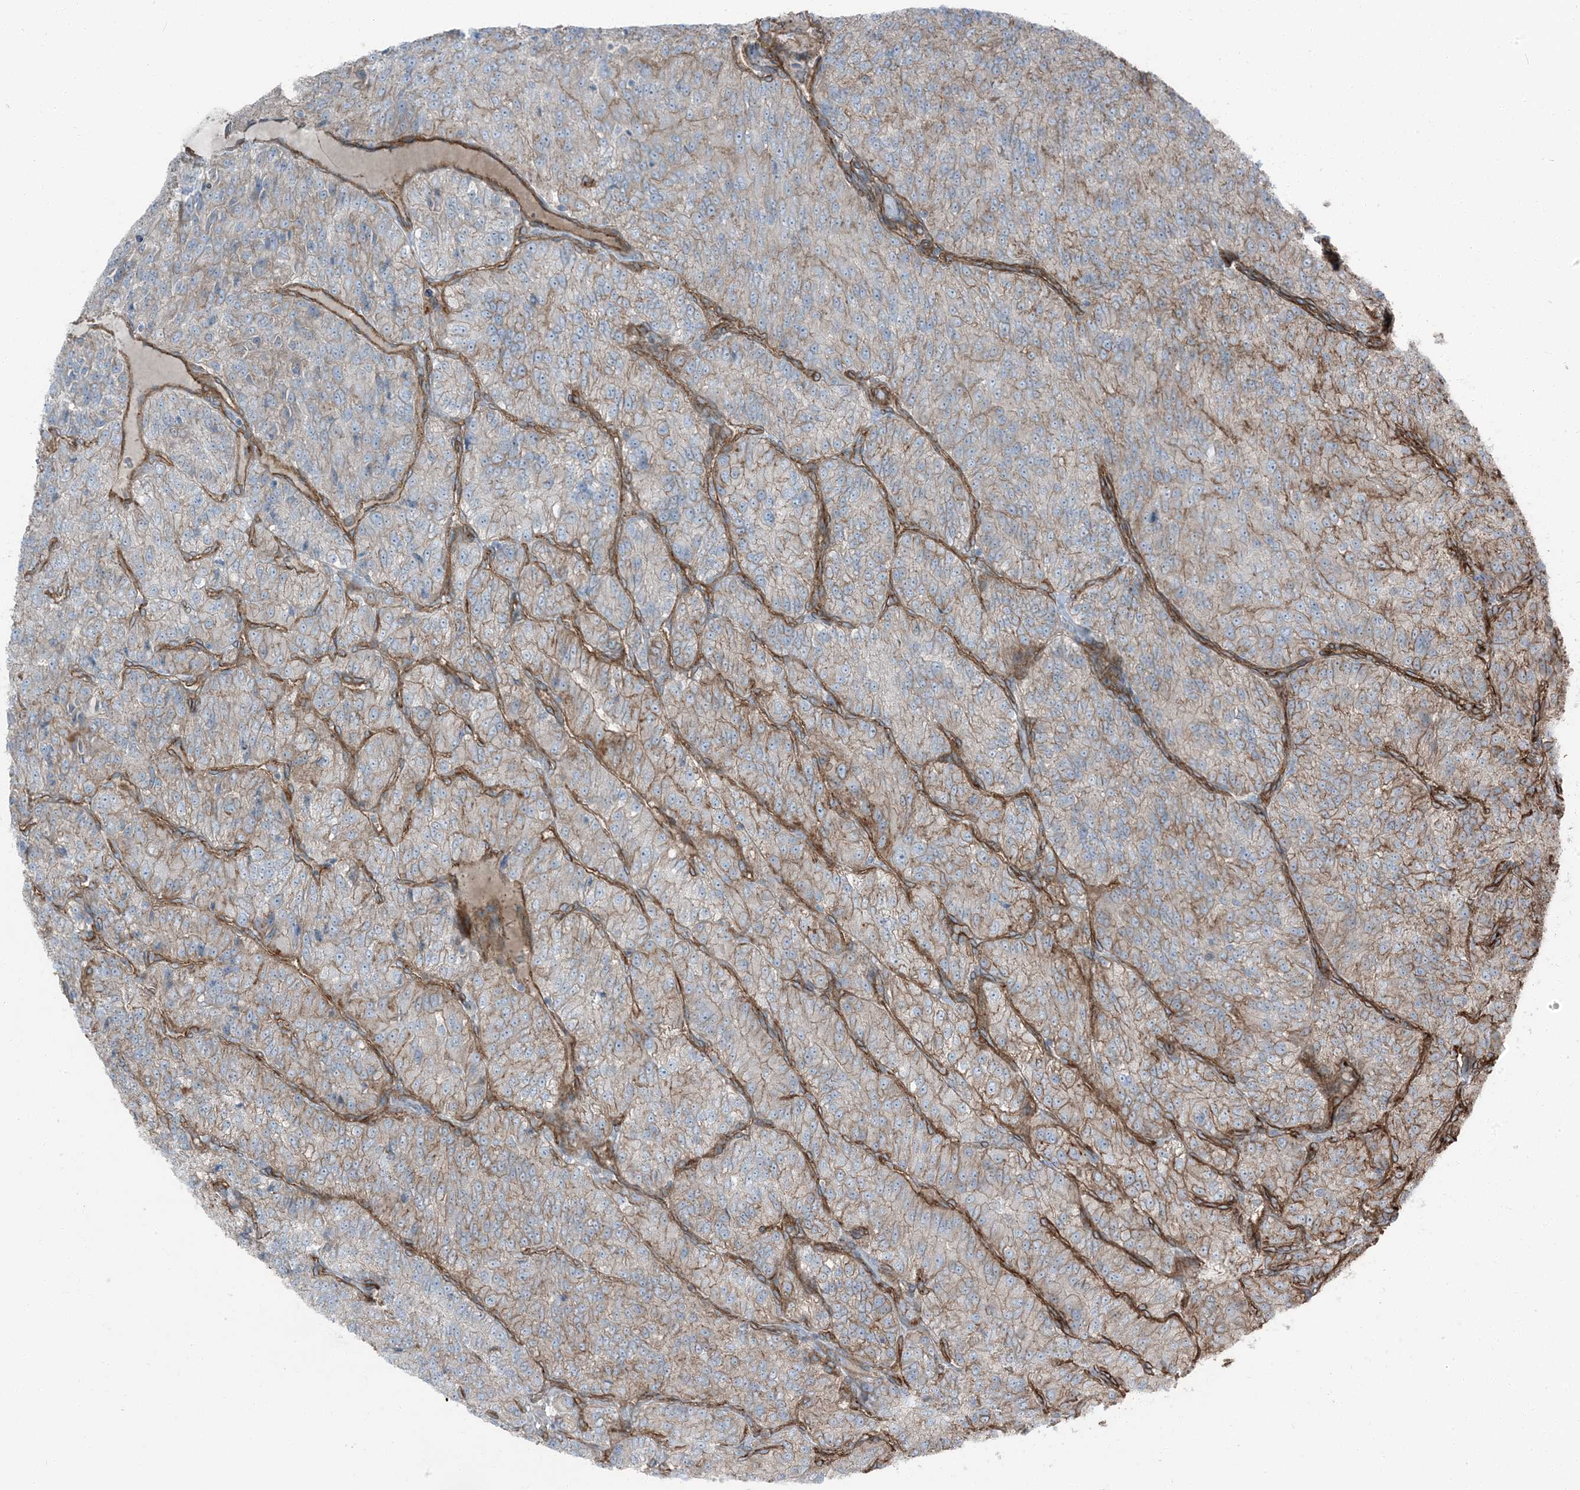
{"staining": {"intensity": "moderate", "quantity": "25%-75%", "location": "cytoplasmic/membranous"}, "tissue": "renal cancer", "cell_type": "Tumor cells", "image_type": "cancer", "snomed": [{"axis": "morphology", "description": "Adenocarcinoma, NOS"}, {"axis": "topography", "description": "Kidney"}], "caption": "High-power microscopy captured an IHC histopathology image of renal cancer (adenocarcinoma), revealing moderate cytoplasmic/membranous positivity in about 25%-75% of tumor cells.", "gene": "ZFP90", "patient": {"sex": "female", "age": 63}}